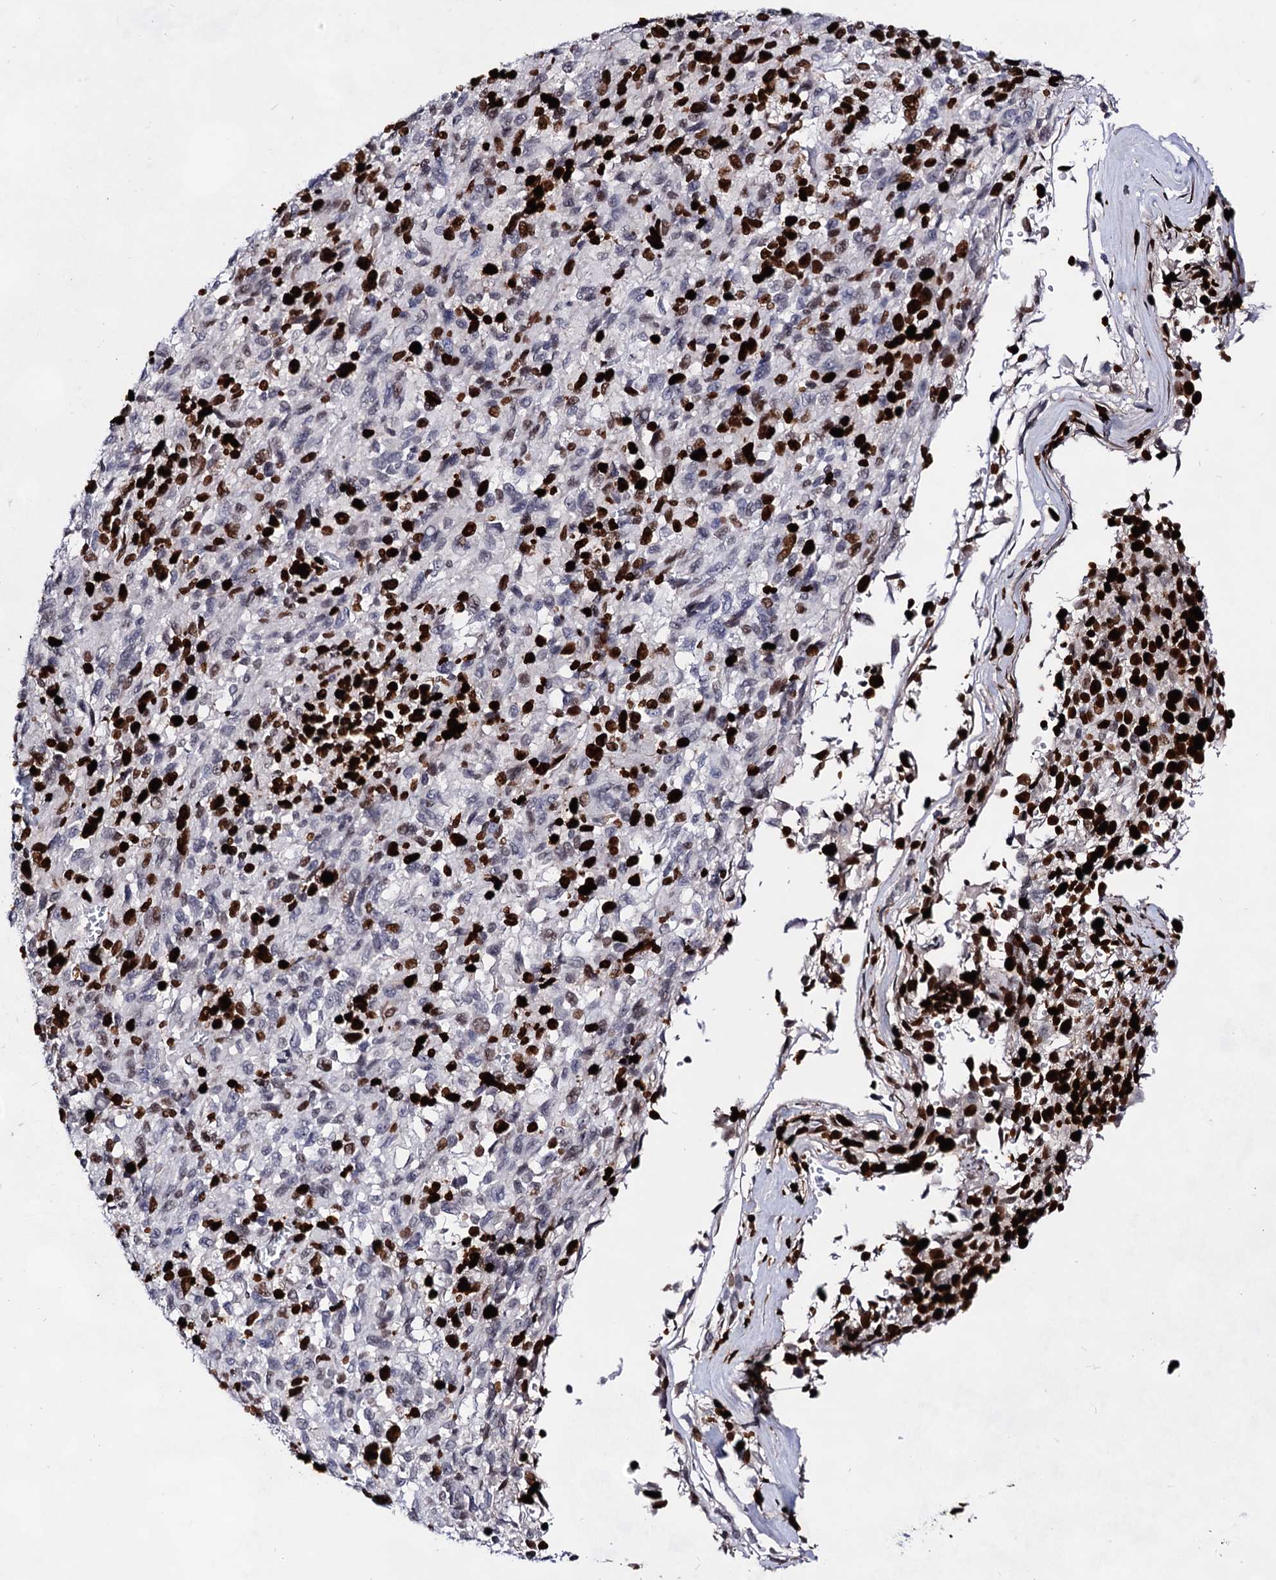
{"staining": {"intensity": "strong", "quantity": "25%-75%", "location": "nuclear"}, "tissue": "melanoma", "cell_type": "Tumor cells", "image_type": "cancer", "snomed": [{"axis": "morphology", "description": "Malignant melanoma, Metastatic site"}, {"axis": "topography", "description": "Lung"}], "caption": "There is high levels of strong nuclear positivity in tumor cells of malignant melanoma (metastatic site), as demonstrated by immunohistochemical staining (brown color).", "gene": "HMGB2", "patient": {"sex": "male", "age": 64}}